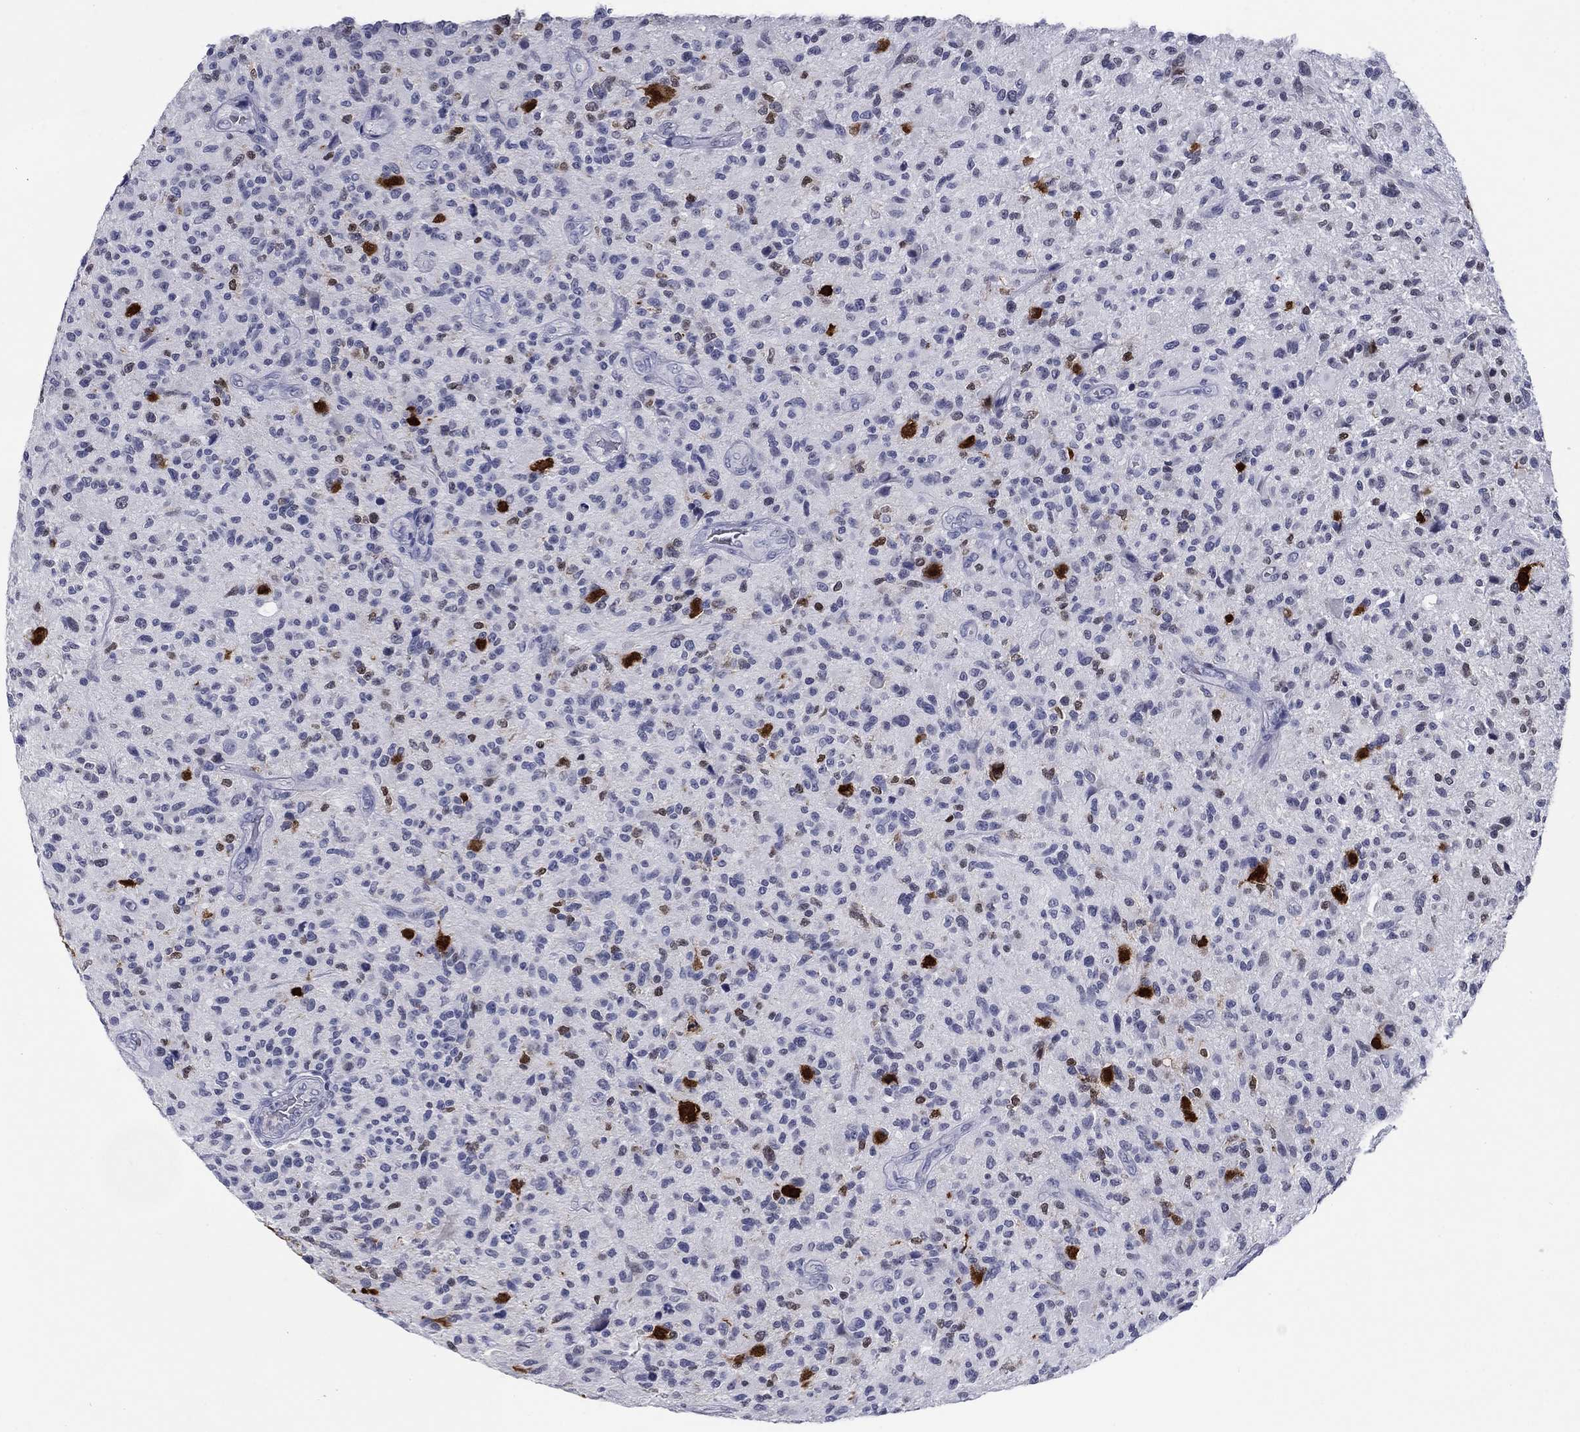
{"staining": {"intensity": "negative", "quantity": "none", "location": "none"}, "tissue": "glioma", "cell_type": "Tumor cells", "image_type": "cancer", "snomed": [{"axis": "morphology", "description": "Glioma, malignant, High grade"}, {"axis": "topography", "description": "Brain"}], "caption": "Human malignant glioma (high-grade) stained for a protein using immunohistochemistry (IHC) demonstrates no staining in tumor cells.", "gene": "ELAVL4", "patient": {"sex": "male", "age": 47}}